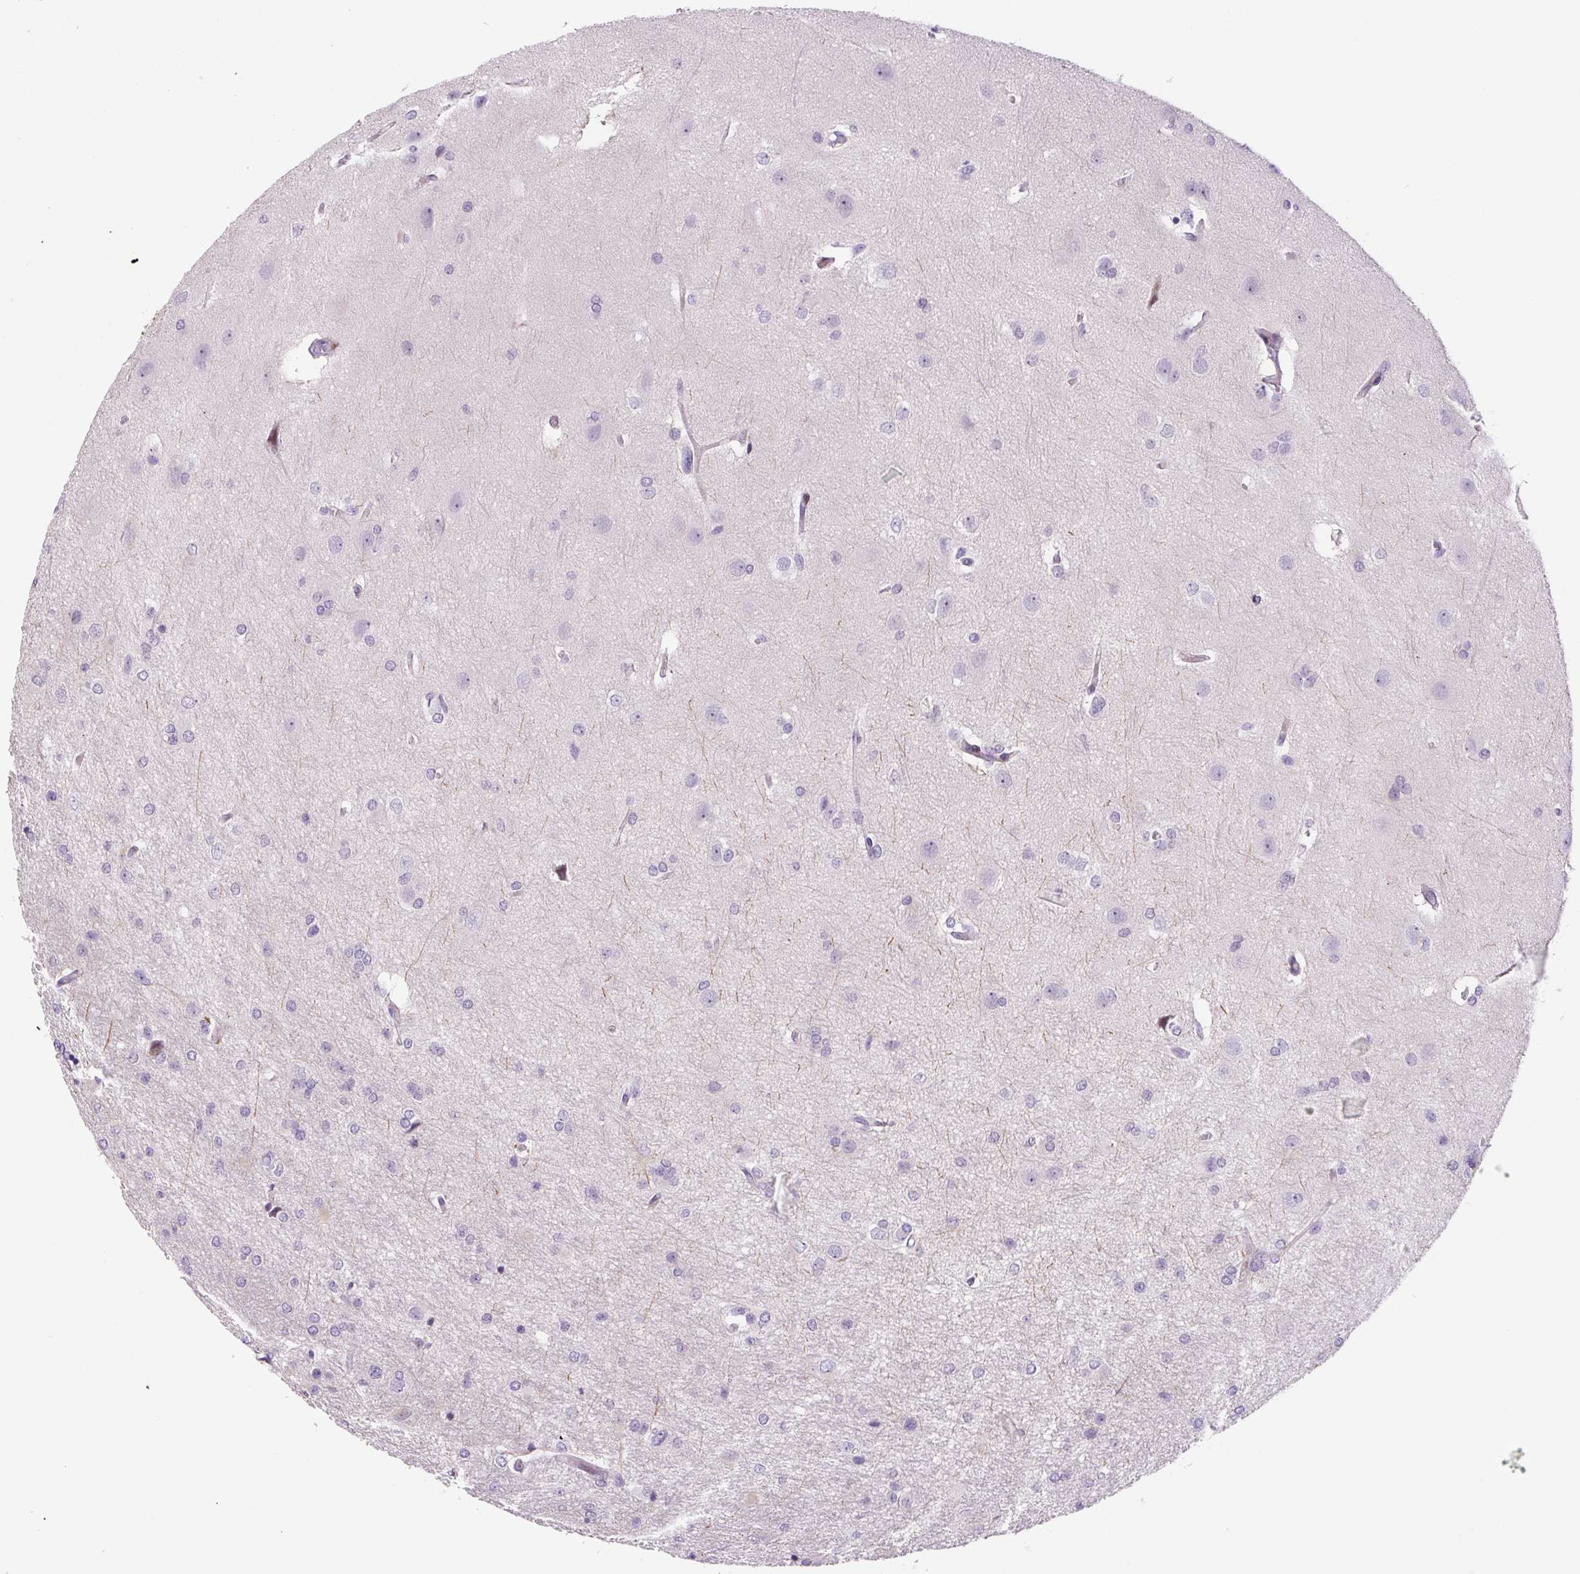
{"staining": {"intensity": "negative", "quantity": "none", "location": "none"}, "tissue": "glioma", "cell_type": "Tumor cells", "image_type": "cancer", "snomed": [{"axis": "morphology", "description": "Glioma, malignant, Low grade"}, {"axis": "topography", "description": "Brain"}], "caption": "This micrograph is of glioma stained with immunohistochemistry to label a protein in brown with the nuclei are counter-stained blue. There is no expression in tumor cells.", "gene": "DISP3", "patient": {"sex": "male", "age": 26}}